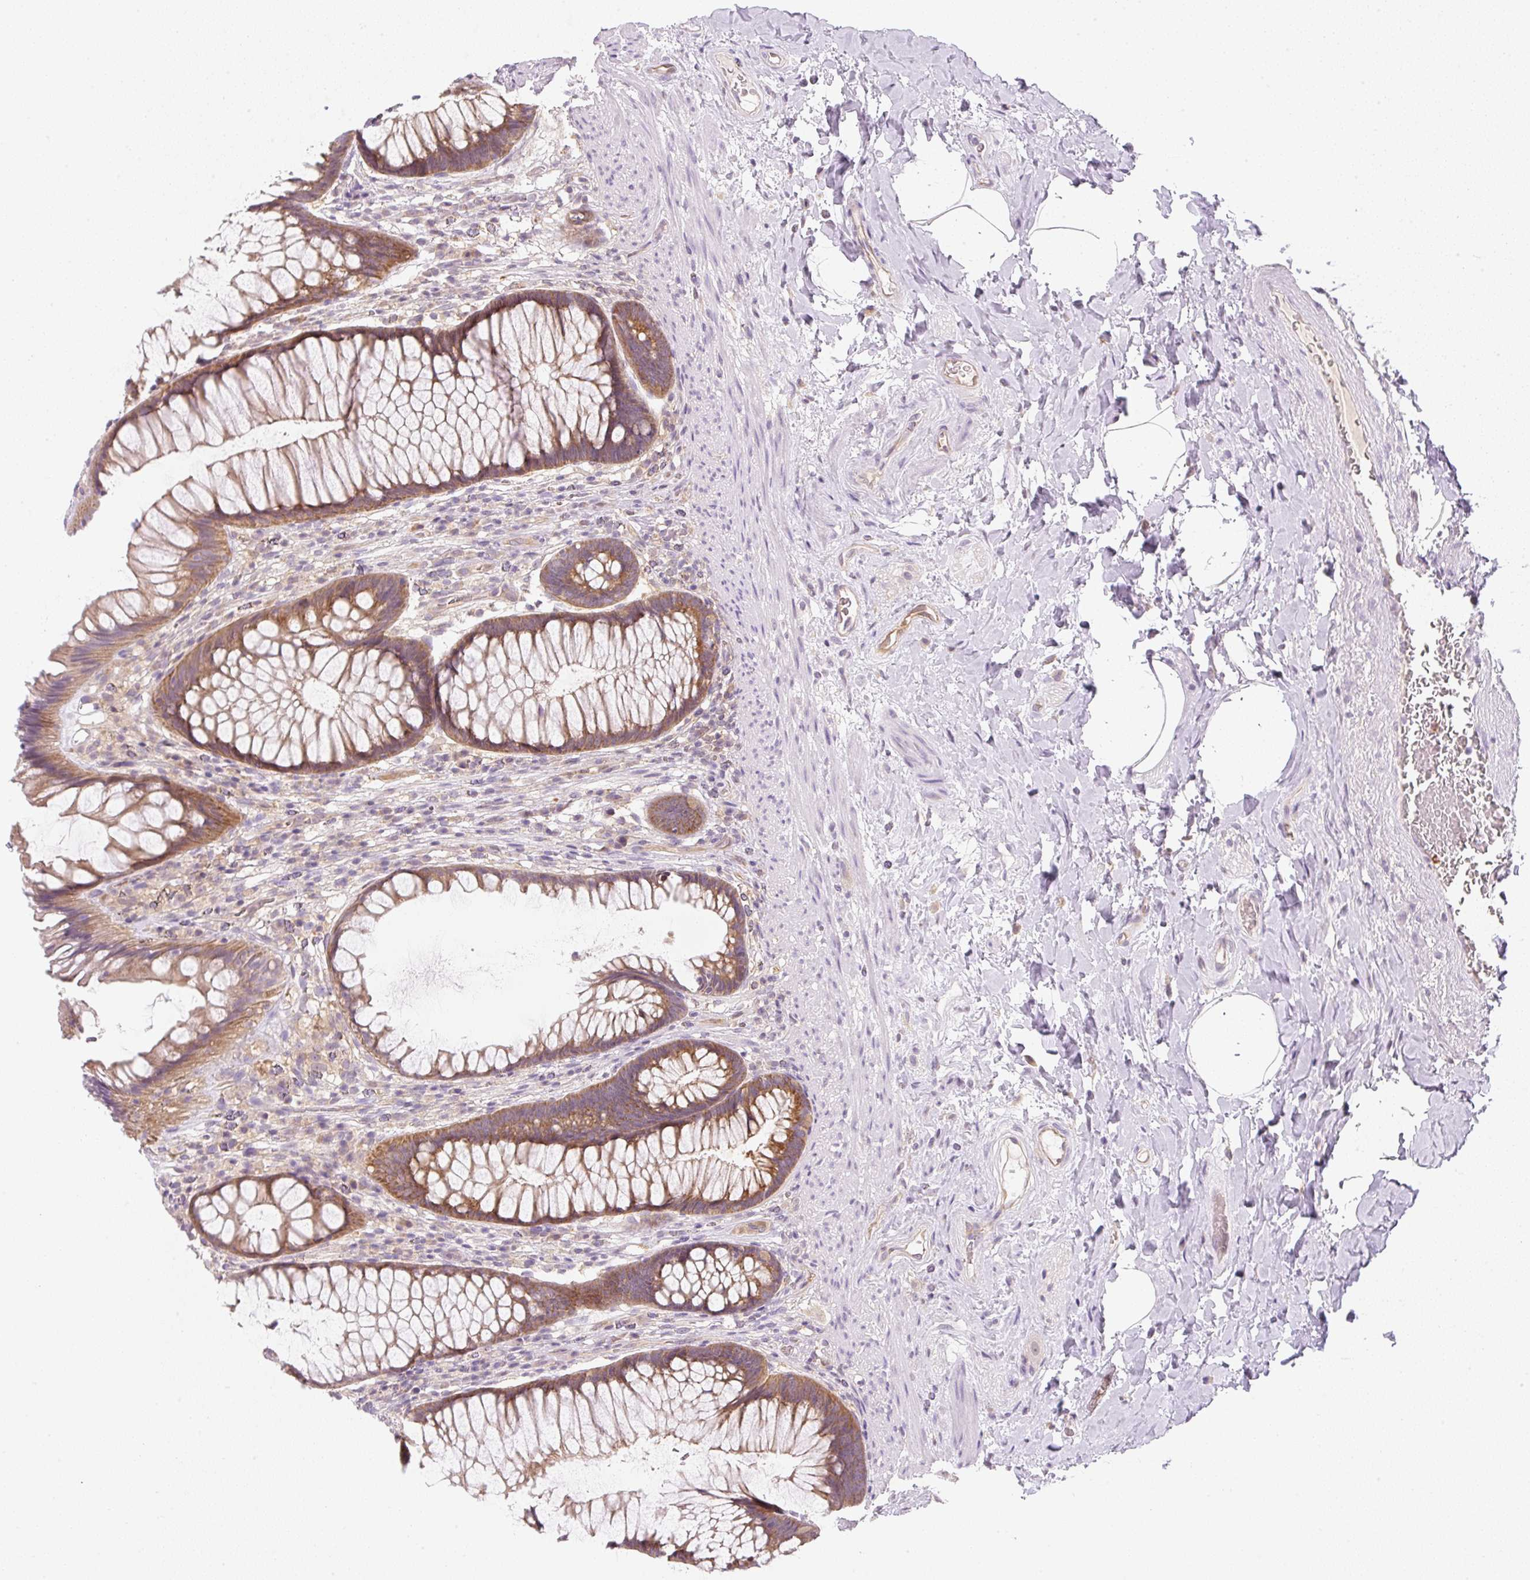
{"staining": {"intensity": "moderate", "quantity": ">75%", "location": "cytoplasmic/membranous"}, "tissue": "rectum", "cell_type": "Glandular cells", "image_type": "normal", "snomed": [{"axis": "morphology", "description": "Normal tissue, NOS"}, {"axis": "topography", "description": "Rectum"}], "caption": "High-magnification brightfield microscopy of benign rectum stained with DAB (3,3'-diaminobenzidine) (brown) and counterstained with hematoxylin (blue). glandular cells exhibit moderate cytoplasmic/membranous staining is identified in about>75% of cells.", "gene": "OMA1", "patient": {"sex": "male", "age": 53}}